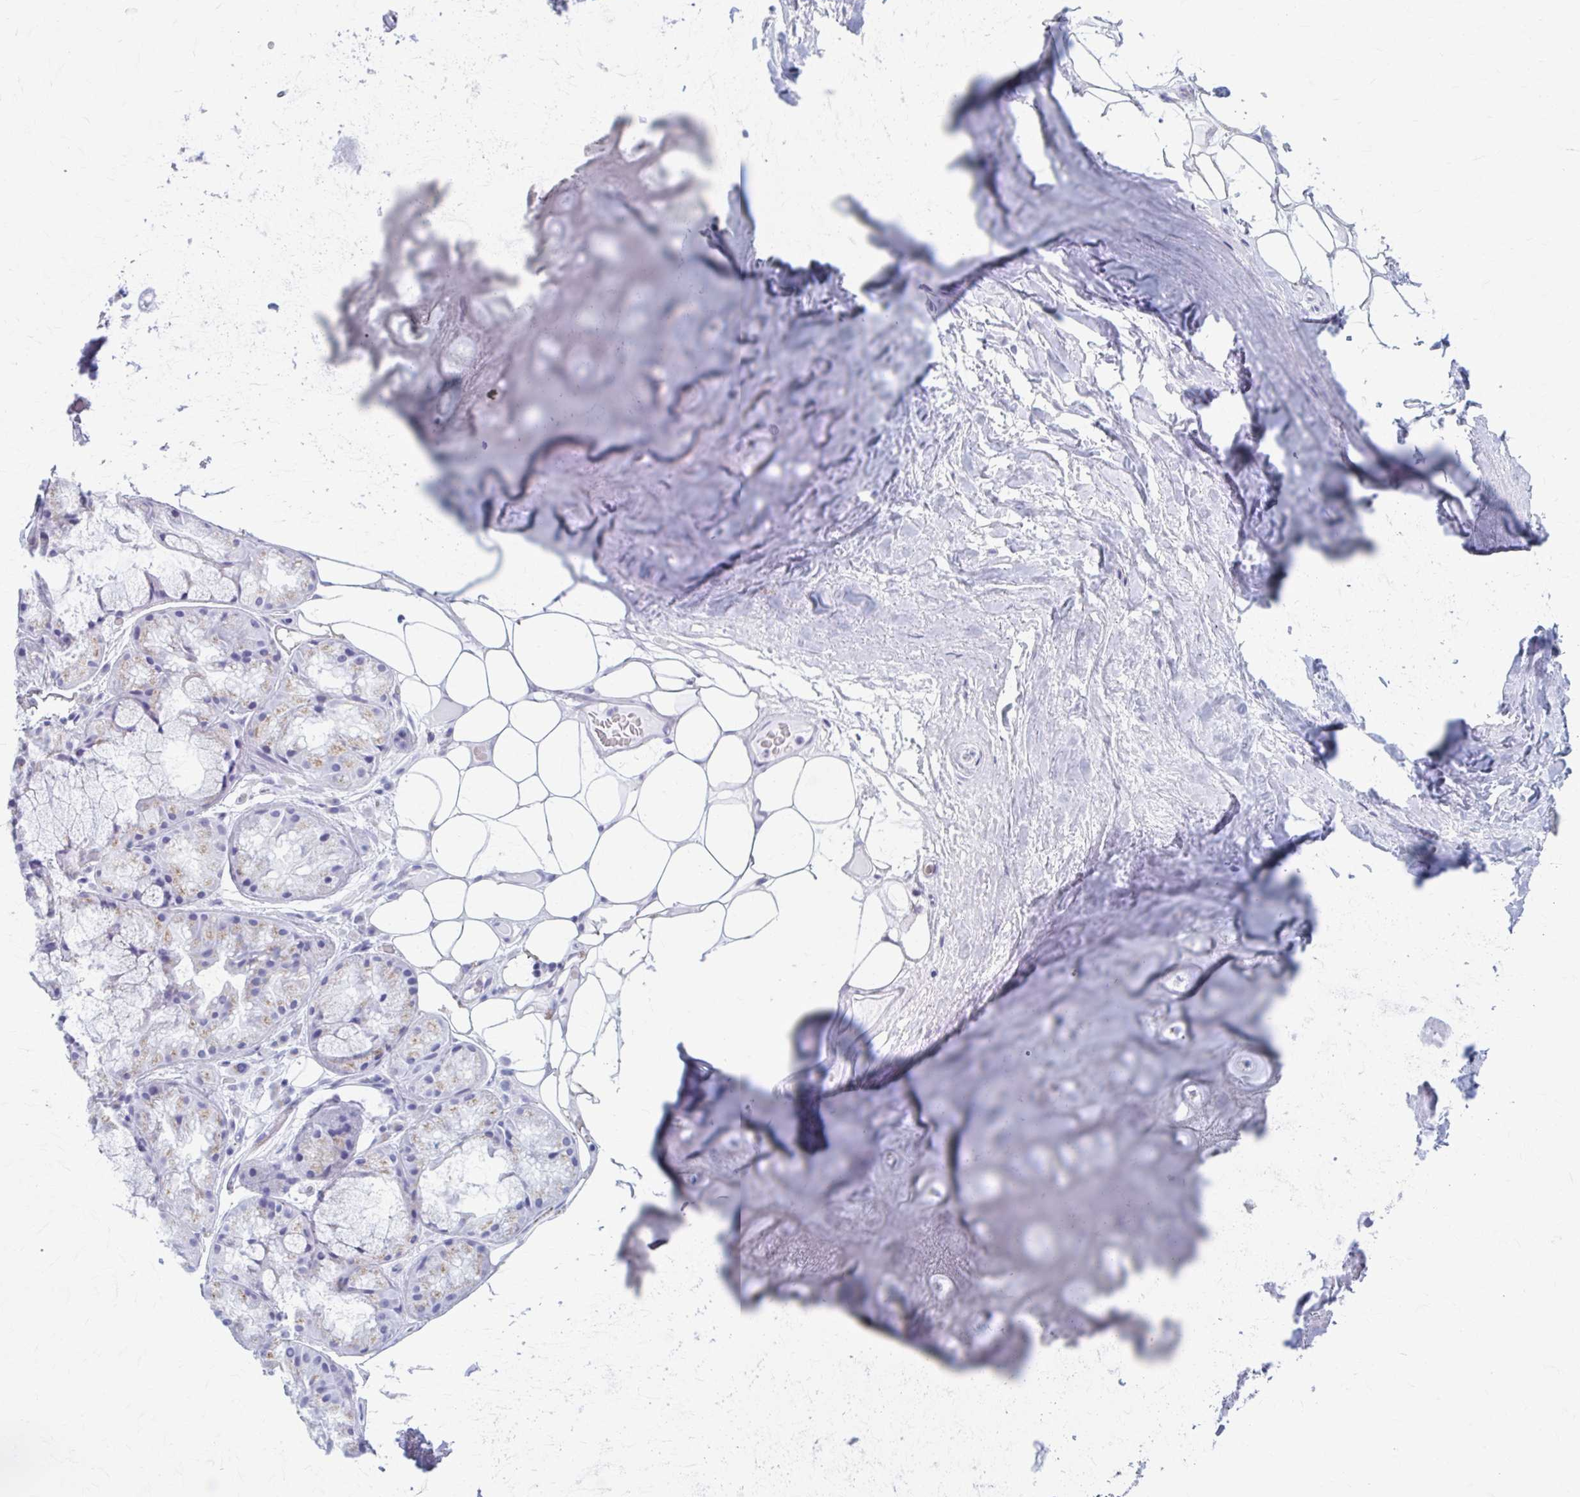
{"staining": {"intensity": "negative", "quantity": "none", "location": "none"}, "tissue": "adipose tissue", "cell_type": "Adipocytes", "image_type": "normal", "snomed": [{"axis": "morphology", "description": "Normal tissue, NOS"}, {"axis": "topography", "description": "Lymph node"}, {"axis": "topography", "description": "Cartilage tissue"}, {"axis": "topography", "description": "Nasopharynx"}], "caption": "High magnification brightfield microscopy of normal adipose tissue stained with DAB (3,3'-diaminobenzidine) (brown) and counterstained with hematoxylin (blue): adipocytes show no significant positivity. (DAB (3,3'-diaminobenzidine) IHC visualized using brightfield microscopy, high magnification).", "gene": "KCNE2", "patient": {"sex": "male", "age": 63}}